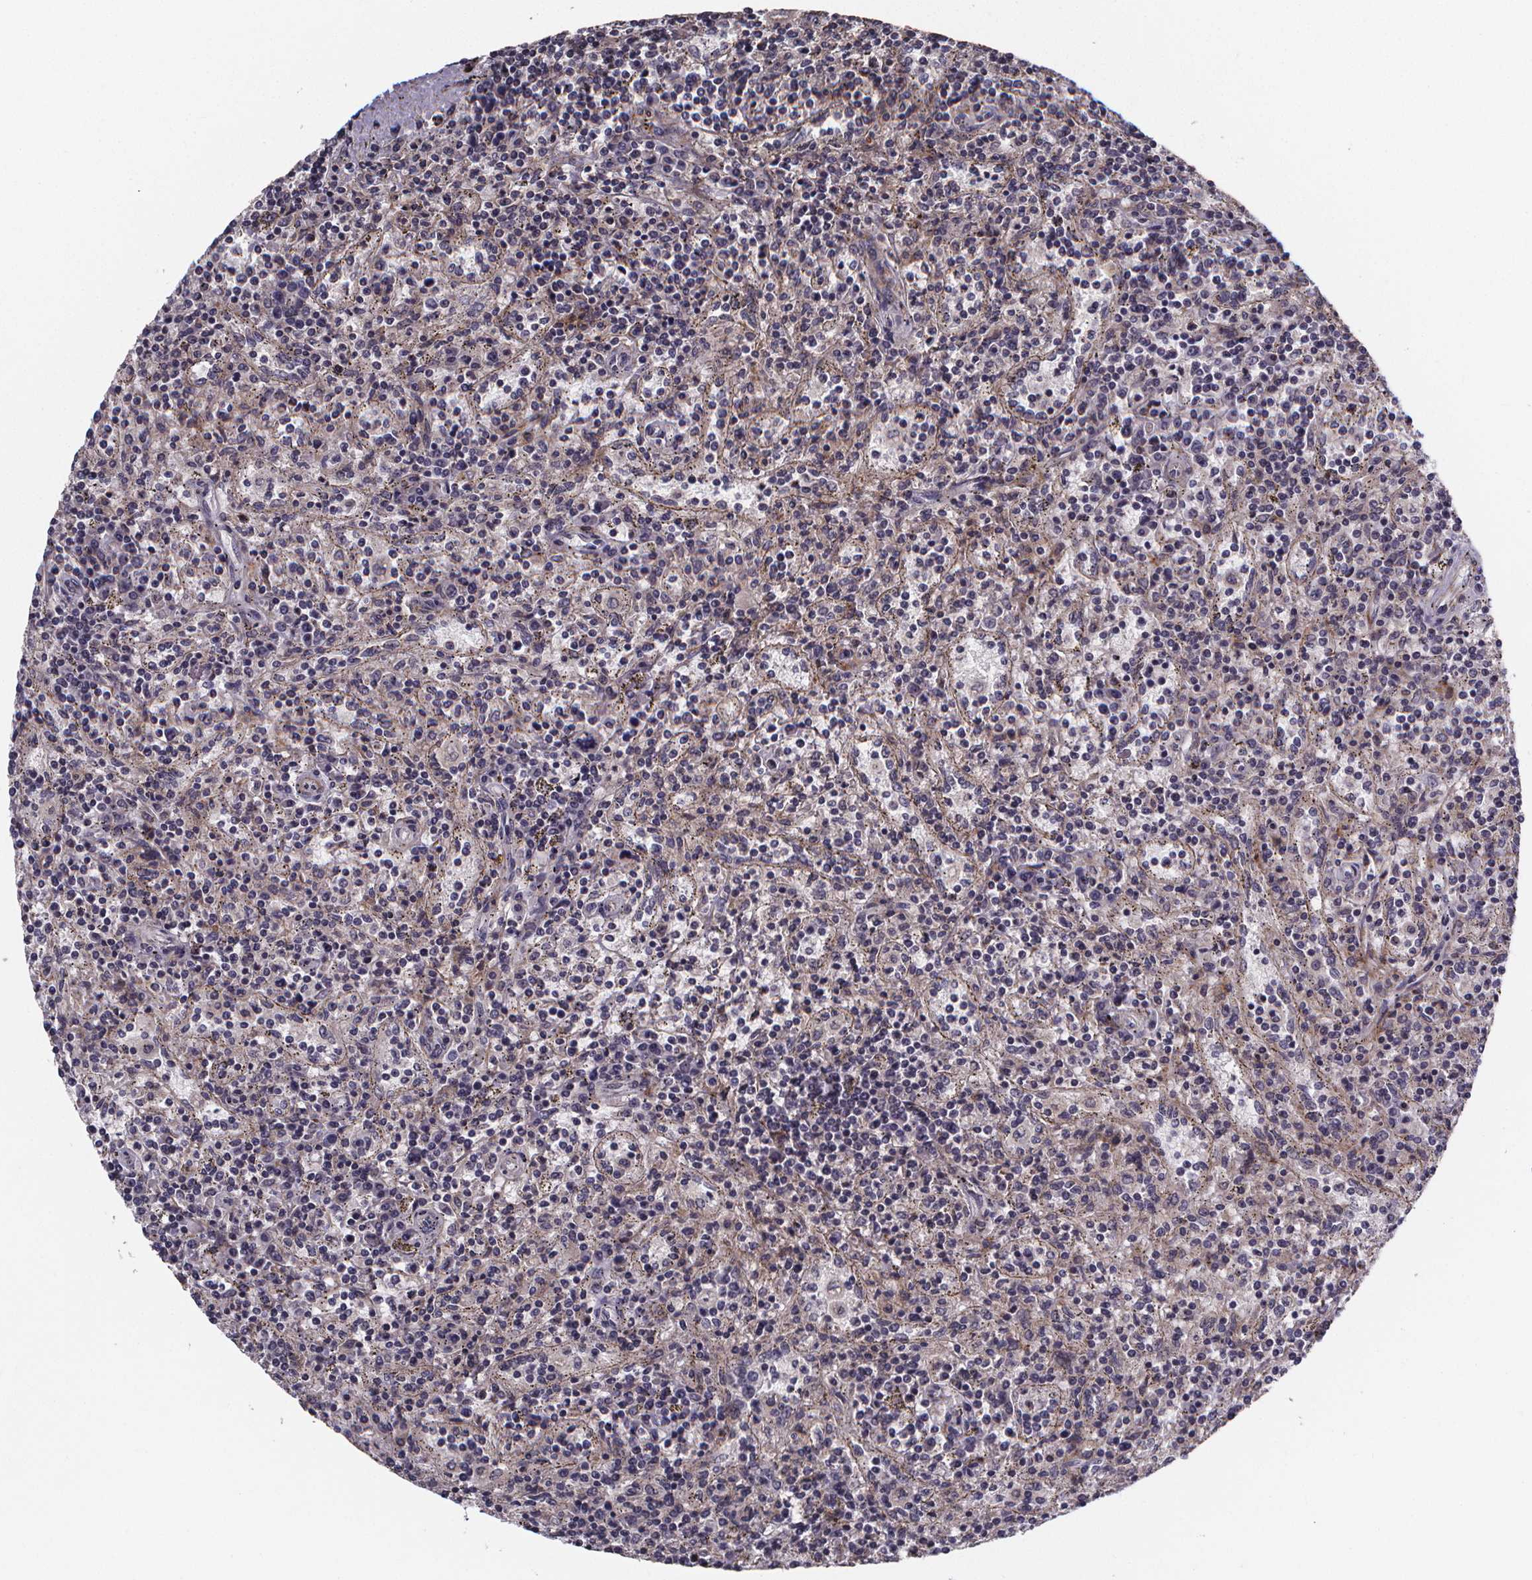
{"staining": {"intensity": "negative", "quantity": "none", "location": "none"}, "tissue": "lymphoma", "cell_type": "Tumor cells", "image_type": "cancer", "snomed": [{"axis": "morphology", "description": "Malignant lymphoma, non-Hodgkin's type, Low grade"}, {"axis": "topography", "description": "Spleen"}], "caption": "This is a photomicrograph of immunohistochemistry (IHC) staining of lymphoma, which shows no staining in tumor cells.", "gene": "FBXW2", "patient": {"sex": "male", "age": 62}}